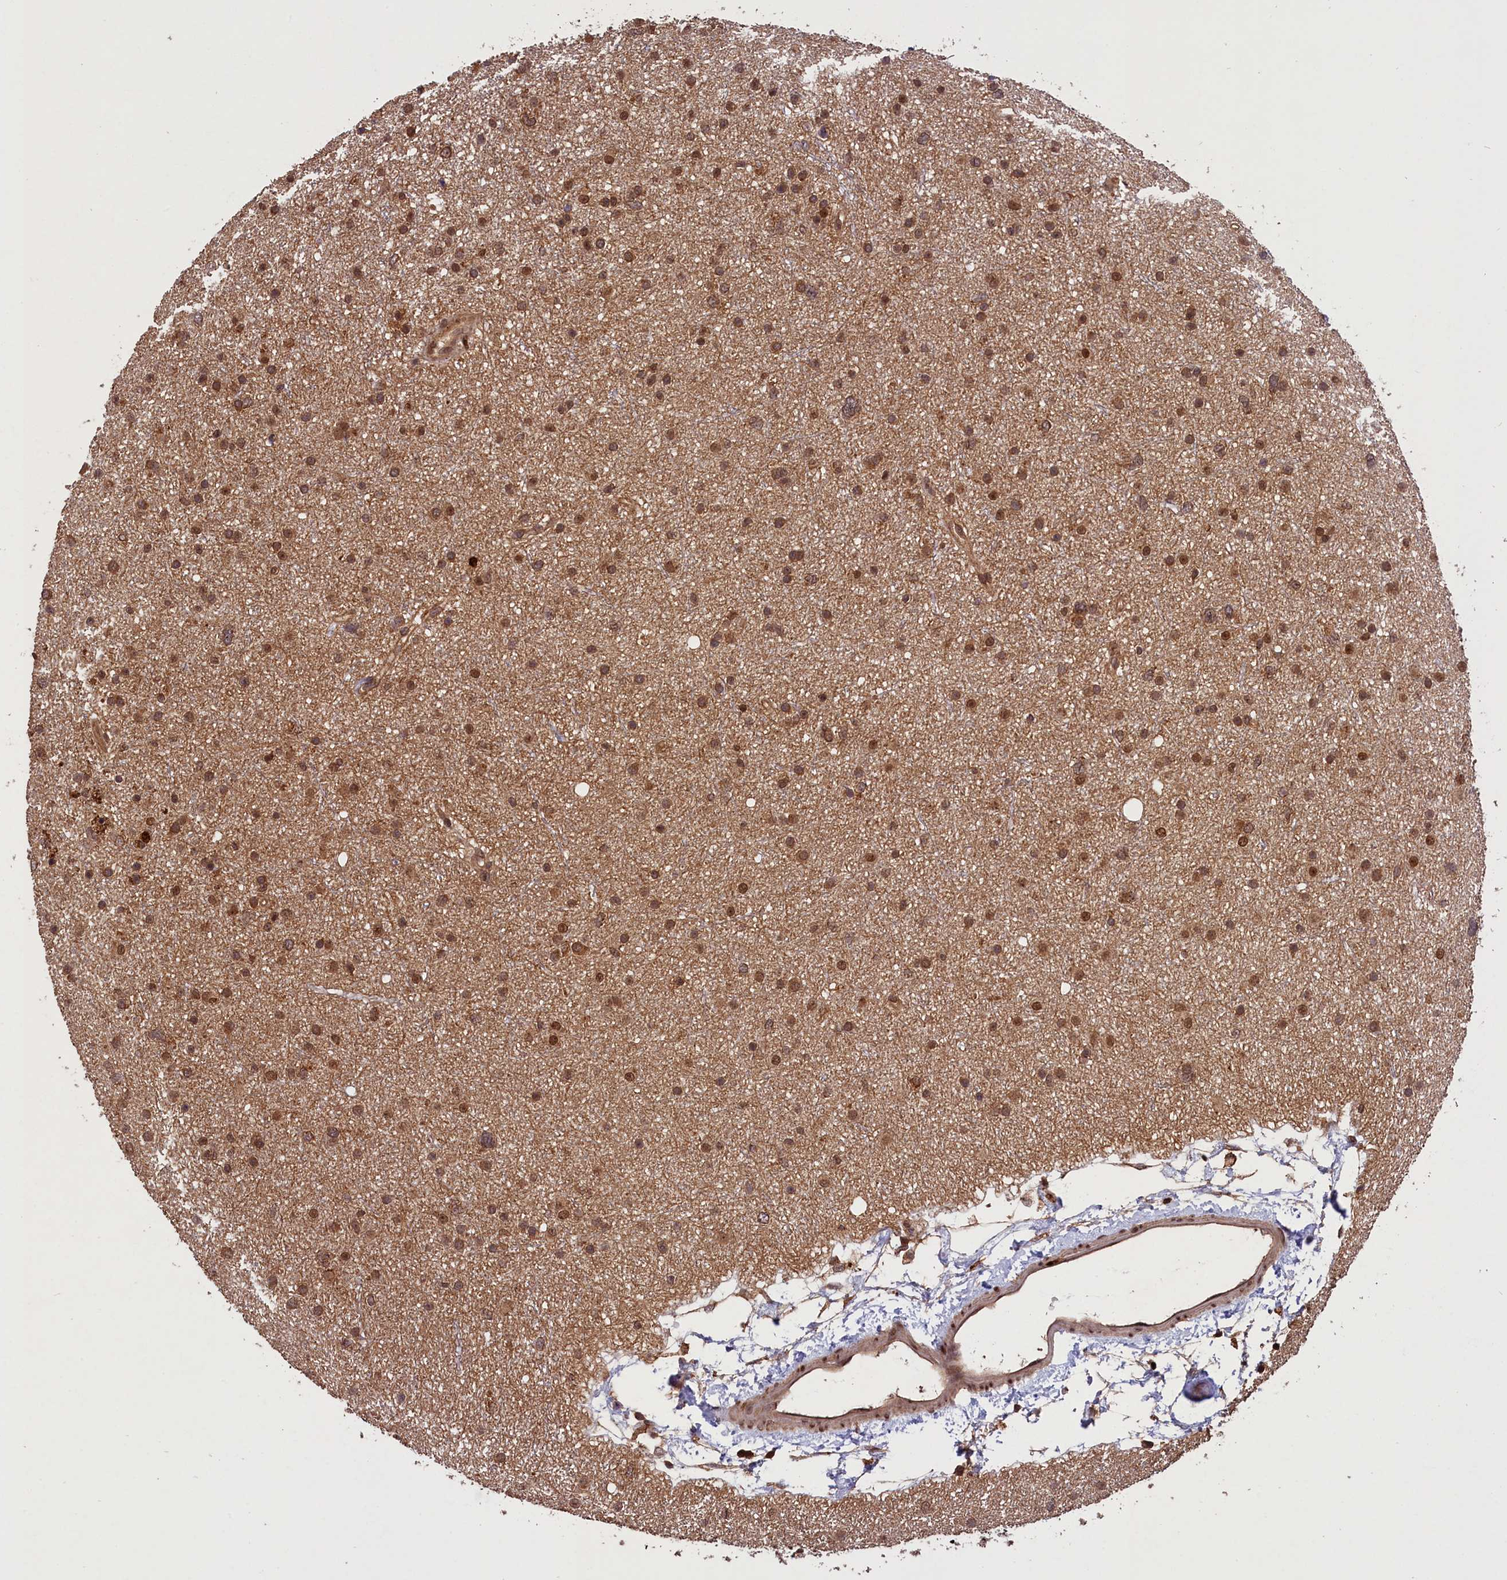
{"staining": {"intensity": "strong", "quantity": ">75%", "location": "cytoplasmic/membranous,nuclear"}, "tissue": "glioma", "cell_type": "Tumor cells", "image_type": "cancer", "snomed": [{"axis": "morphology", "description": "Glioma, malignant, Low grade"}, {"axis": "topography", "description": "Cerebral cortex"}], "caption": "A high amount of strong cytoplasmic/membranous and nuclear expression is seen in about >75% of tumor cells in malignant glioma (low-grade) tissue.", "gene": "IST1", "patient": {"sex": "female", "age": 39}}